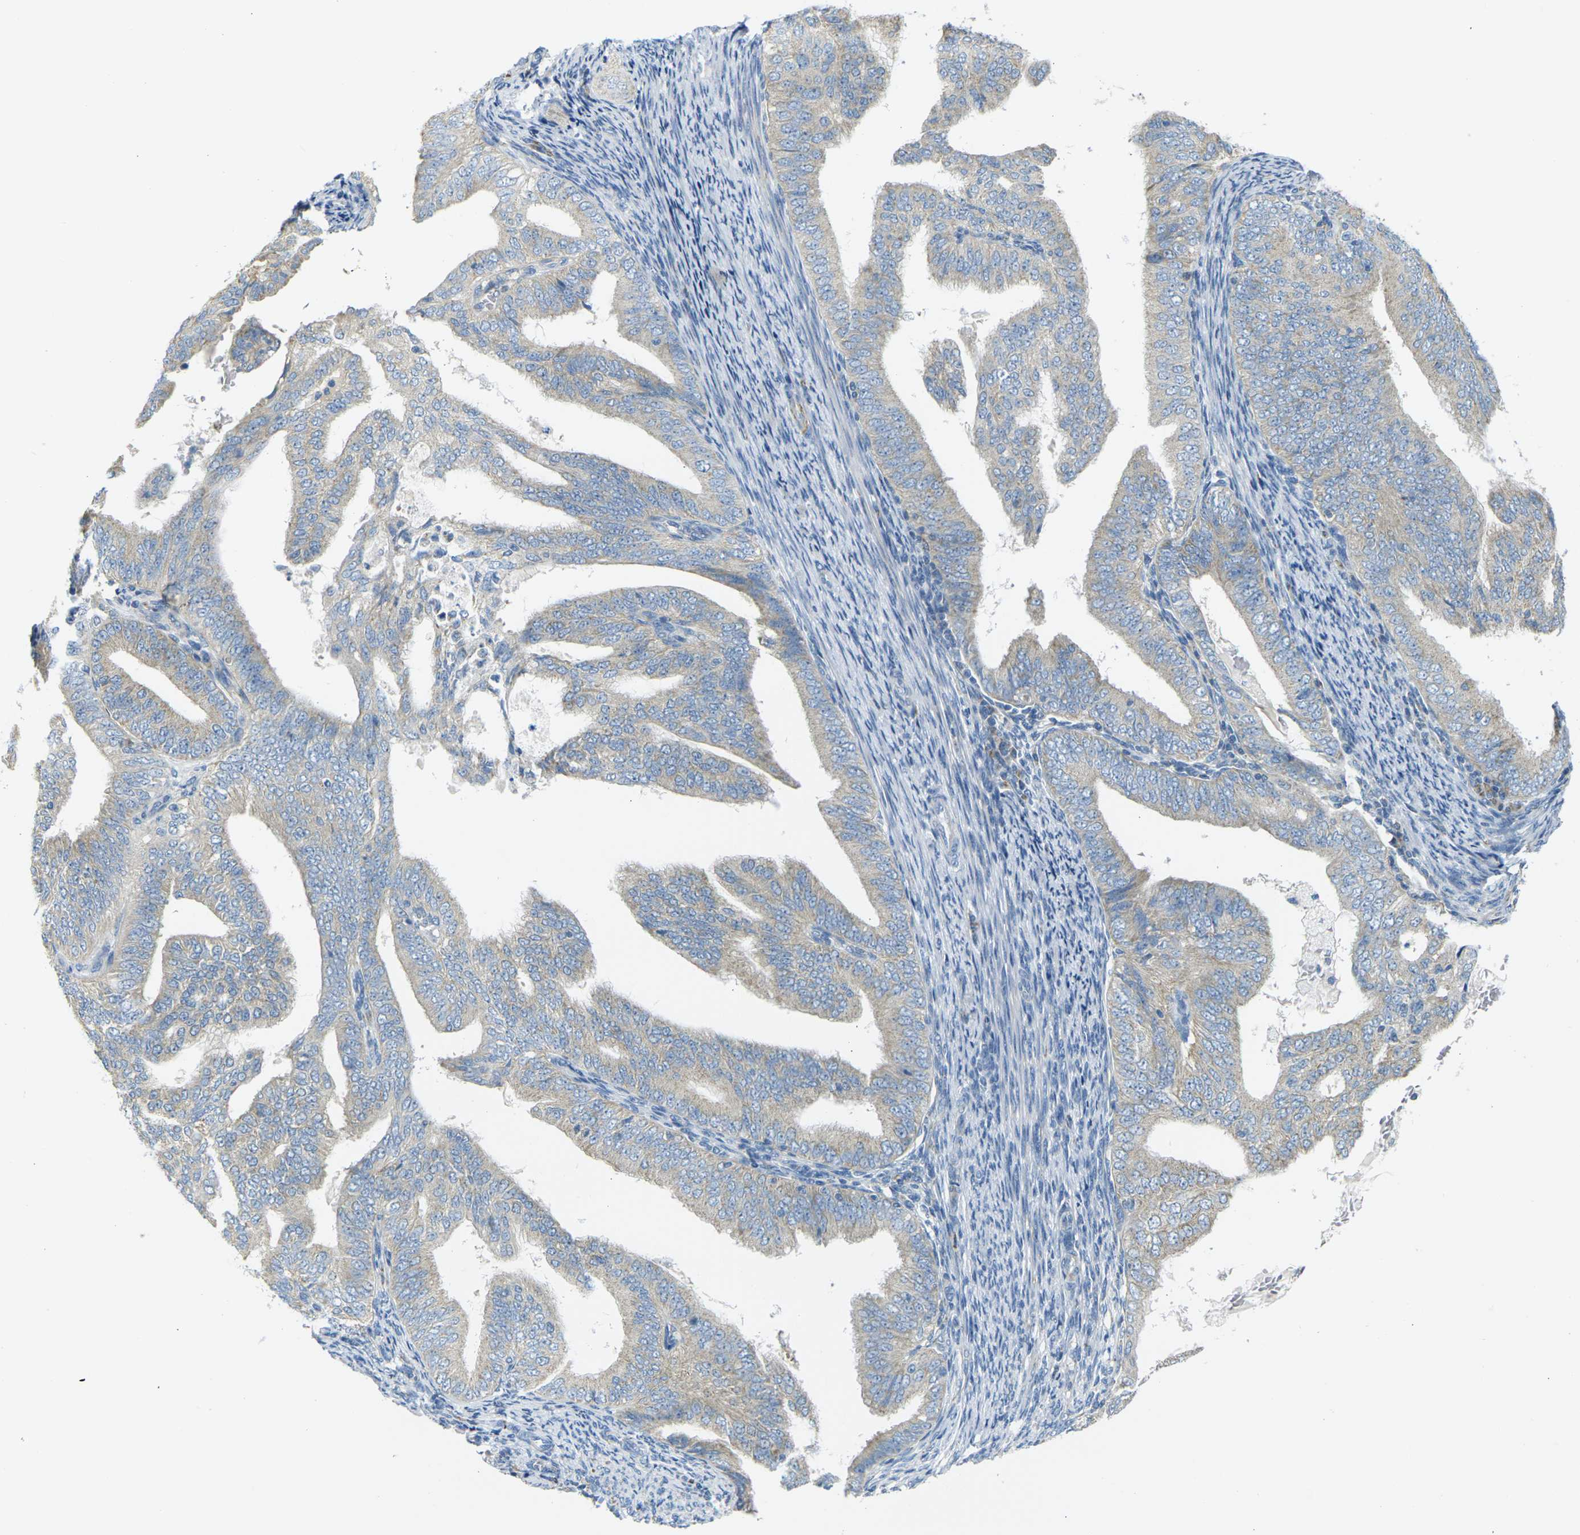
{"staining": {"intensity": "negative", "quantity": "none", "location": "none"}, "tissue": "endometrial cancer", "cell_type": "Tumor cells", "image_type": "cancer", "snomed": [{"axis": "morphology", "description": "Adenocarcinoma, NOS"}, {"axis": "topography", "description": "Endometrium"}], "caption": "Immunohistochemical staining of endometrial cancer displays no significant staining in tumor cells.", "gene": "PARD6B", "patient": {"sex": "female", "age": 58}}